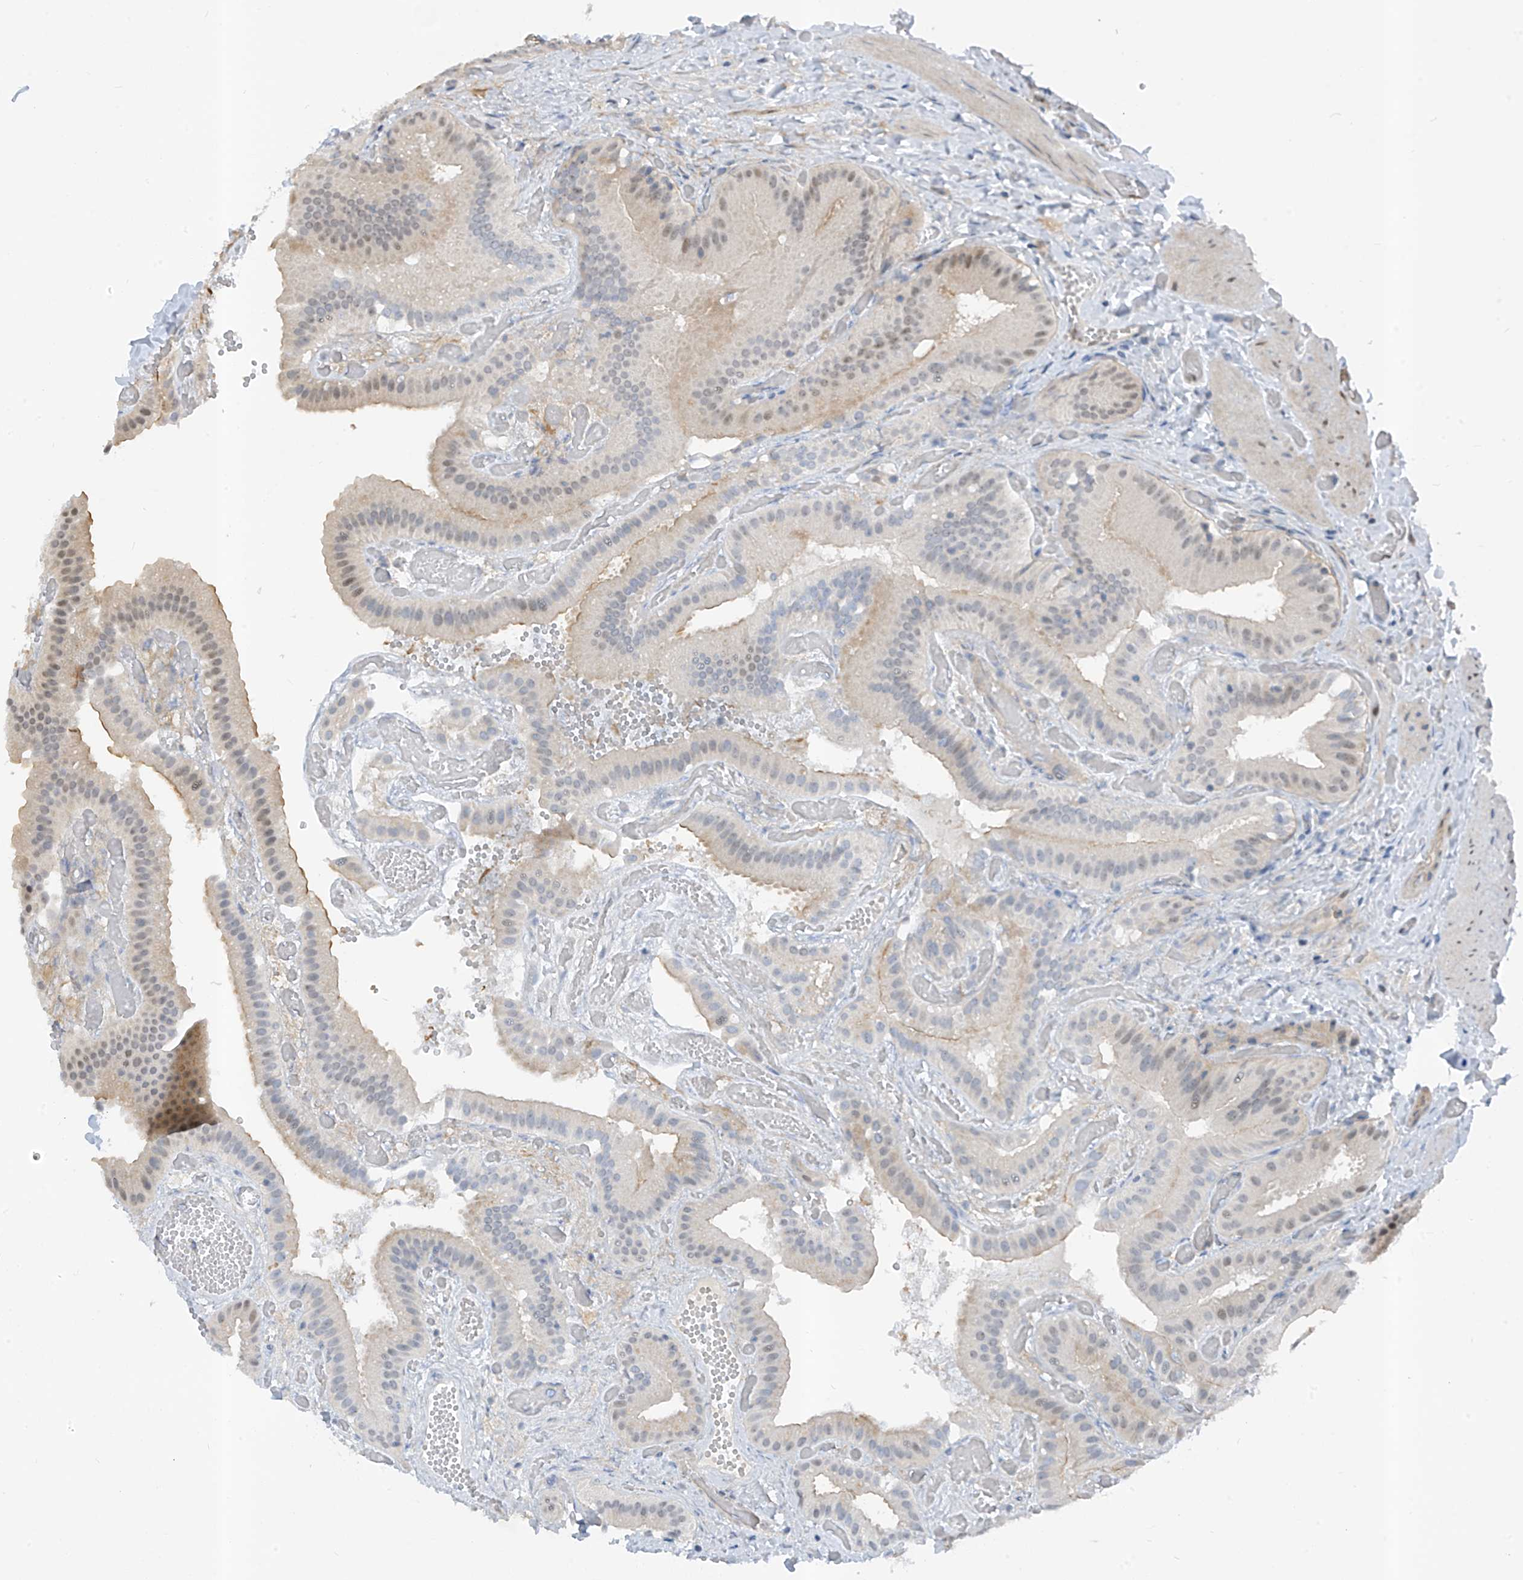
{"staining": {"intensity": "weak", "quantity": "25%-75%", "location": "cytoplasmic/membranous,nuclear"}, "tissue": "gallbladder", "cell_type": "Glandular cells", "image_type": "normal", "snomed": [{"axis": "morphology", "description": "Normal tissue, NOS"}, {"axis": "topography", "description": "Gallbladder"}], "caption": "High-magnification brightfield microscopy of normal gallbladder stained with DAB (brown) and counterstained with hematoxylin (blue). glandular cells exhibit weak cytoplasmic/membranous,nuclear expression is appreciated in about25%-75% of cells.", "gene": "RBP7", "patient": {"sex": "female", "age": 64}}